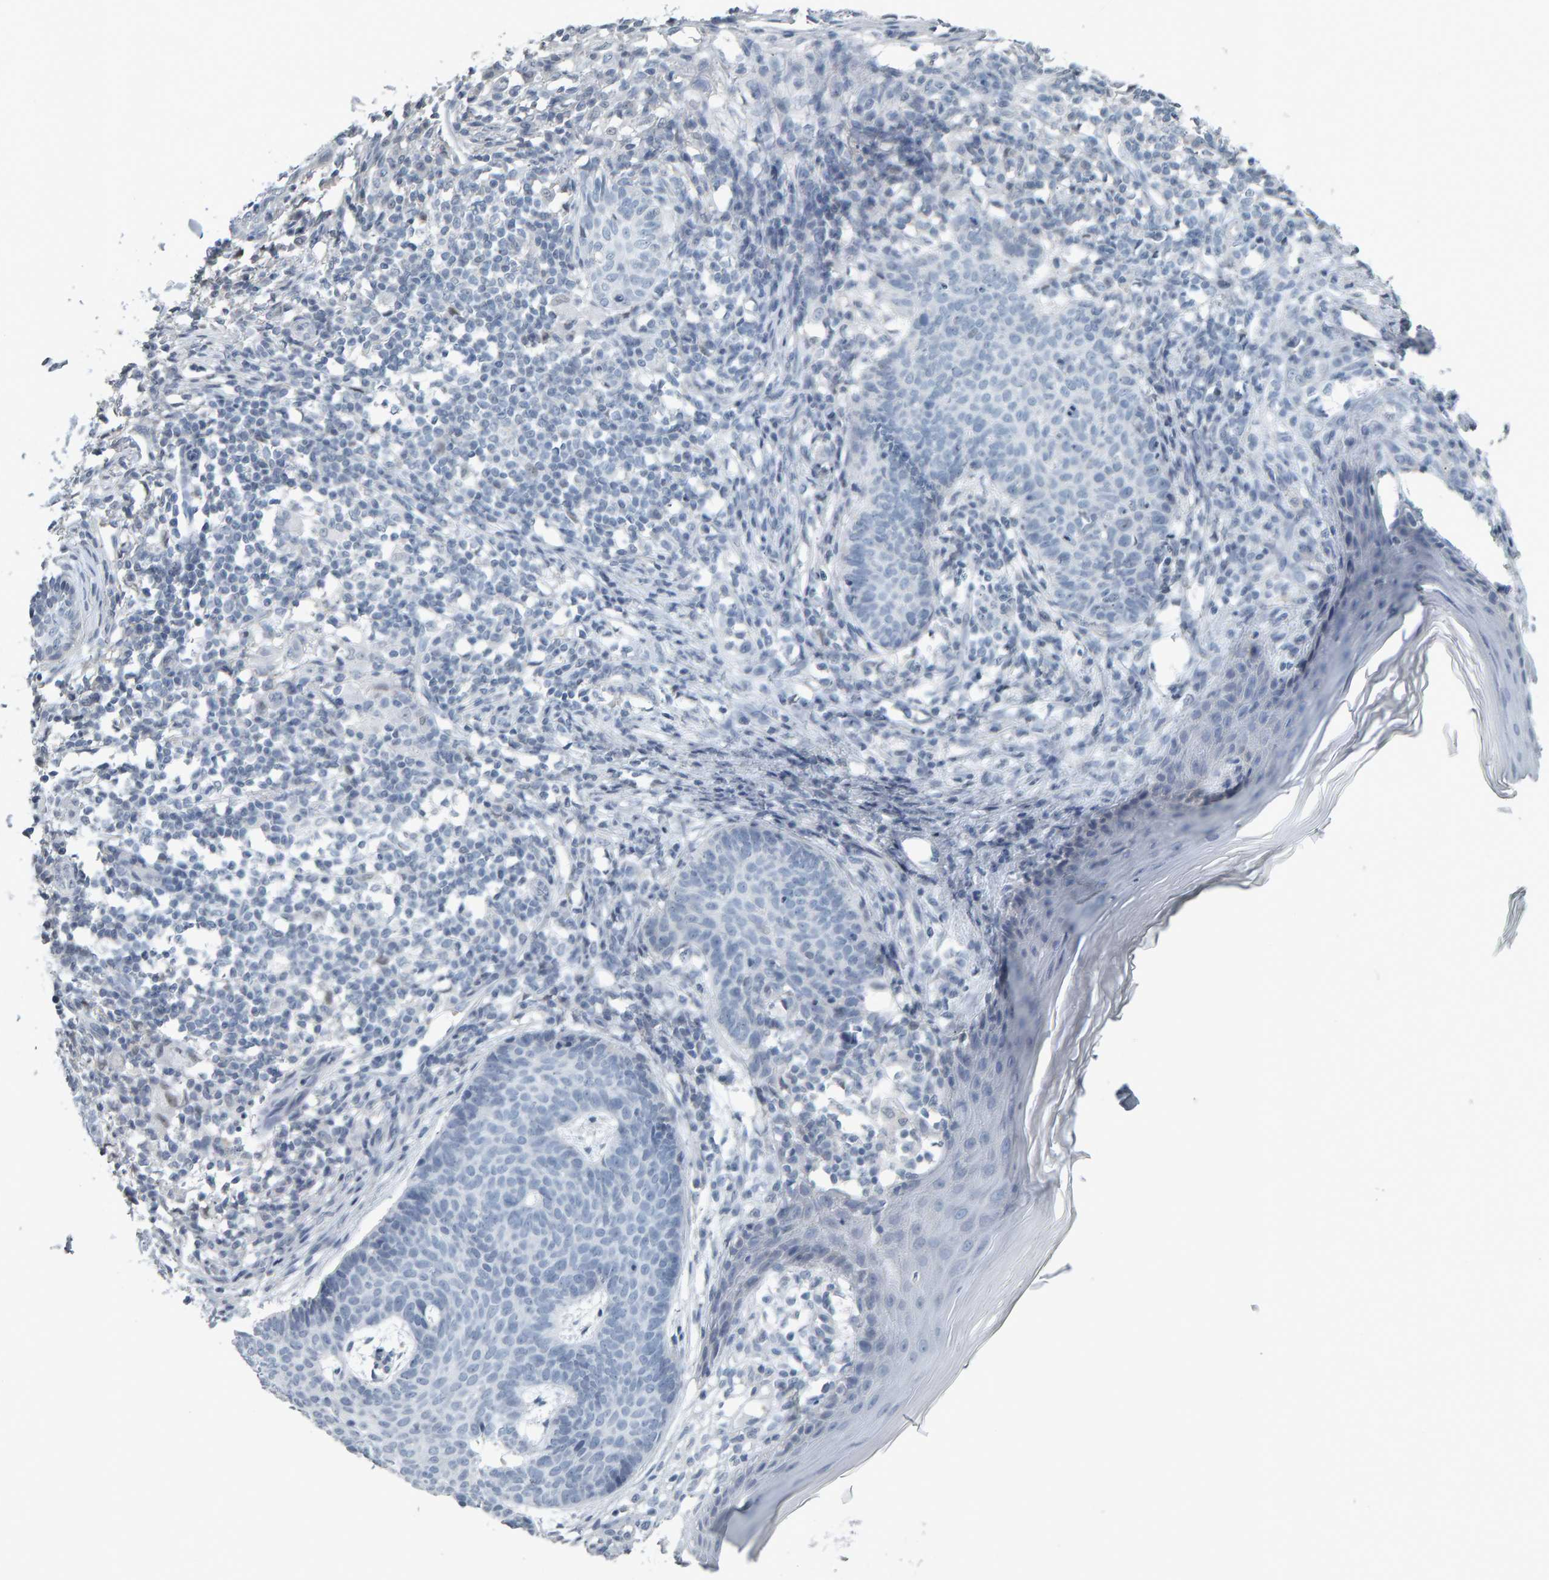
{"staining": {"intensity": "negative", "quantity": "none", "location": "none"}, "tissue": "skin cancer", "cell_type": "Tumor cells", "image_type": "cancer", "snomed": [{"axis": "morphology", "description": "Normal tissue, NOS"}, {"axis": "morphology", "description": "Basal cell carcinoma"}, {"axis": "topography", "description": "Skin"}], "caption": "DAB immunohistochemical staining of human basal cell carcinoma (skin) reveals no significant staining in tumor cells.", "gene": "PYY", "patient": {"sex": "male", "age": 50}}